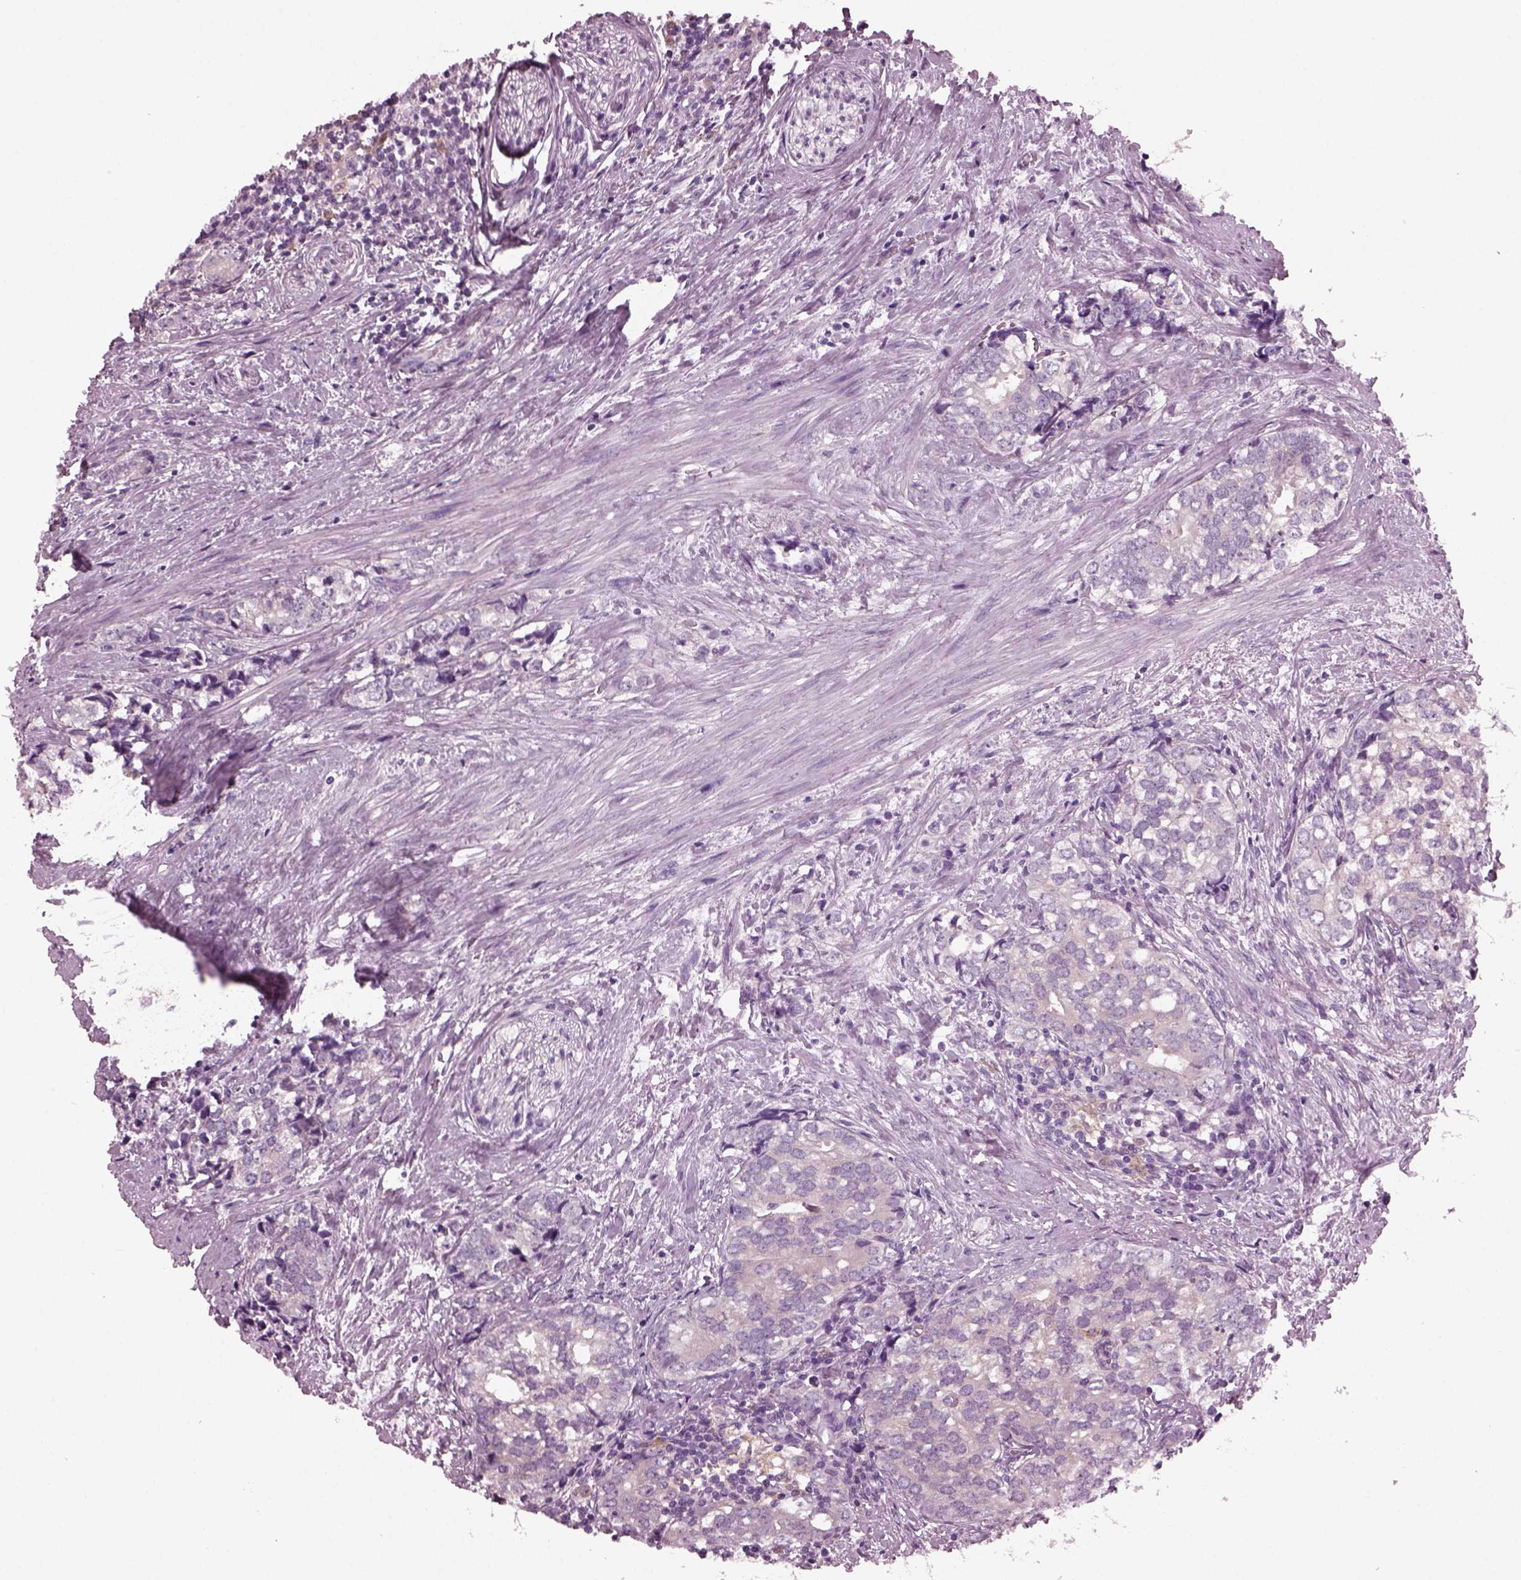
{"staining": {"intensity": "negative", "quantity": "none", "location": "none"}, "tissue": "prostate cancer", "cell_type": "Tumor cells", "image_type": "cancer", "snomed": [{"axis": "morphology", "description": "Adenocarcinoma, NOS"}, {"axis": "topography", "description": "Prostate and seminal vesicle, NOS"}], "caption": "Prostate cancer was stained to show a protein in brown. There is no significant expression in tumor cells.", "gene": "SHTN1", "patient": {"sex": "male", "age": 63}}